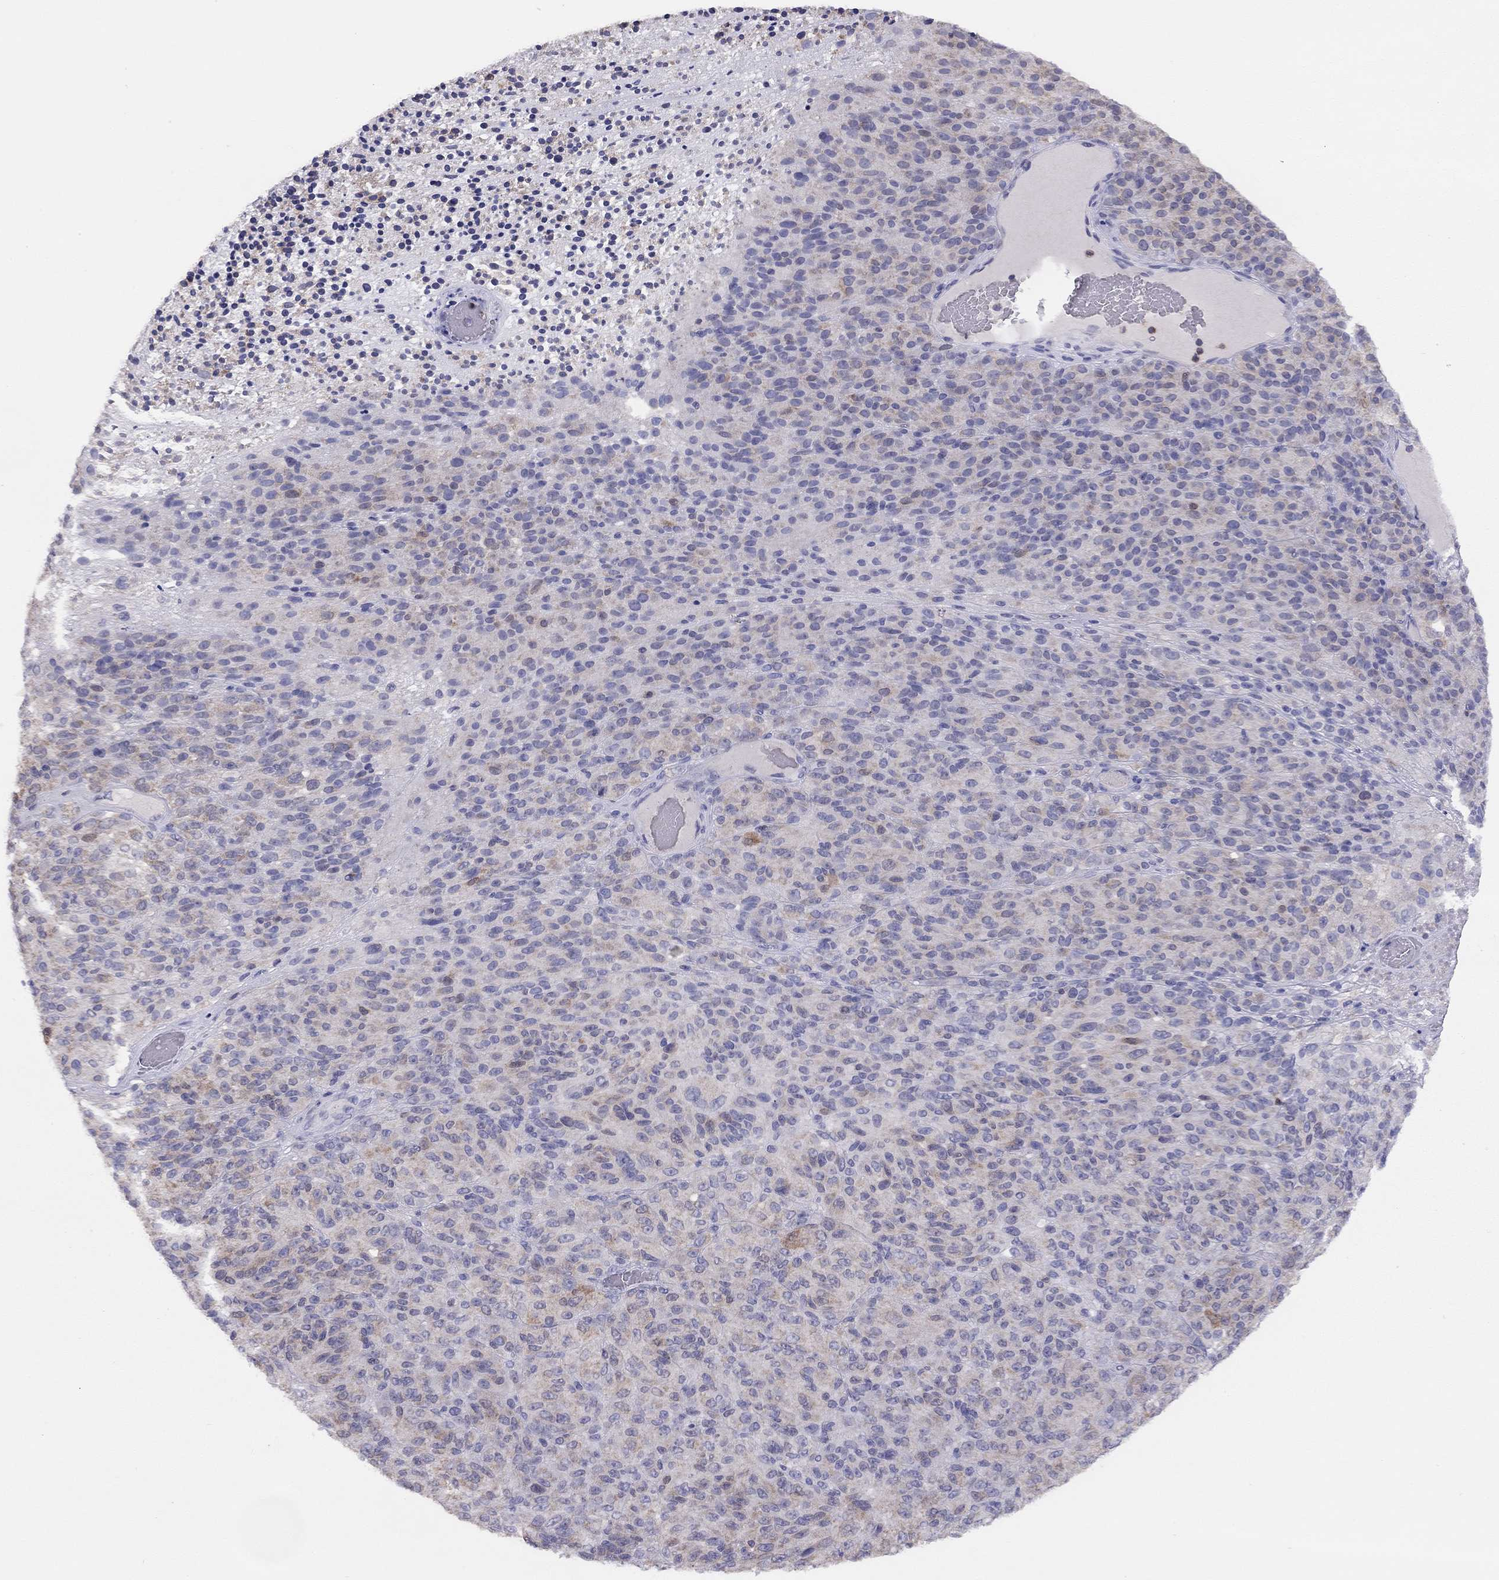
{"staining": {"intensity": "weak", "quantity": "<25%", "location": "cytoplasmic/membranous"}, "tissue": "melanoma", "cell_type": "Tumor cells", "image_type": "cancer", "snomed": [{"axis": "morphology", "description": "Malignant melanoma, Metastatic site"}, {"axis": "topography", "description": "Brain"}], "caption": "Immunohistochemical staining of human malignant melanoma (metastatic site) reveals no significant staining in tumor cells.", "gene": "CITED1", "patient": {"sex": "female", "age": 56}}